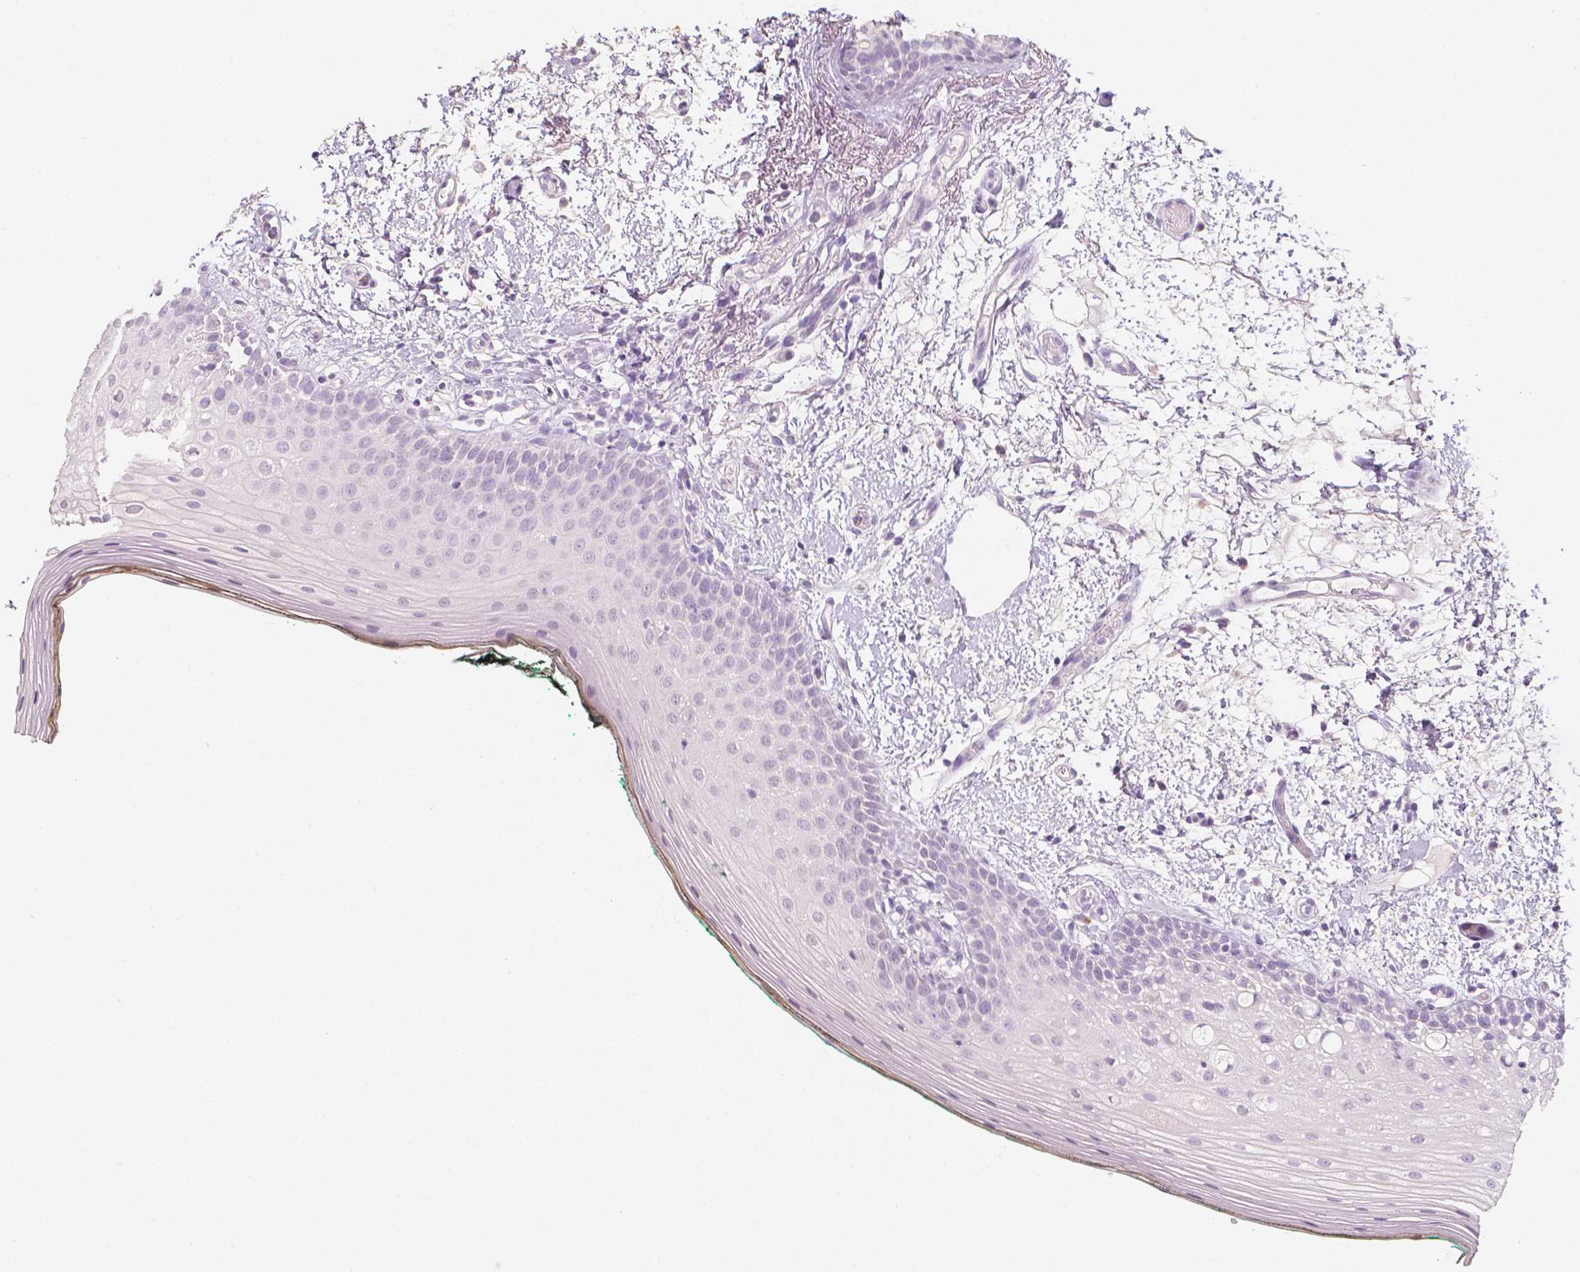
{"staining": {"intensity": "negative", "quantity": "none", "location": "none"}, "tissue": "oral mucosa", "cell_type": "Squamous epithelial cells", "image_type": "normal", "snomed": [{"axis": "morphology", "description": "Normal tissue, NOS"}, {"axis": "topography", "description": "Oral tissue"}], "caption": "This is an immunohistochemistry micrograph of benign oral mucosa. There is no staining in squamous epithelial cells.", "gene": "HNF1B", "patient": {"sex": "female", "age": 83}}